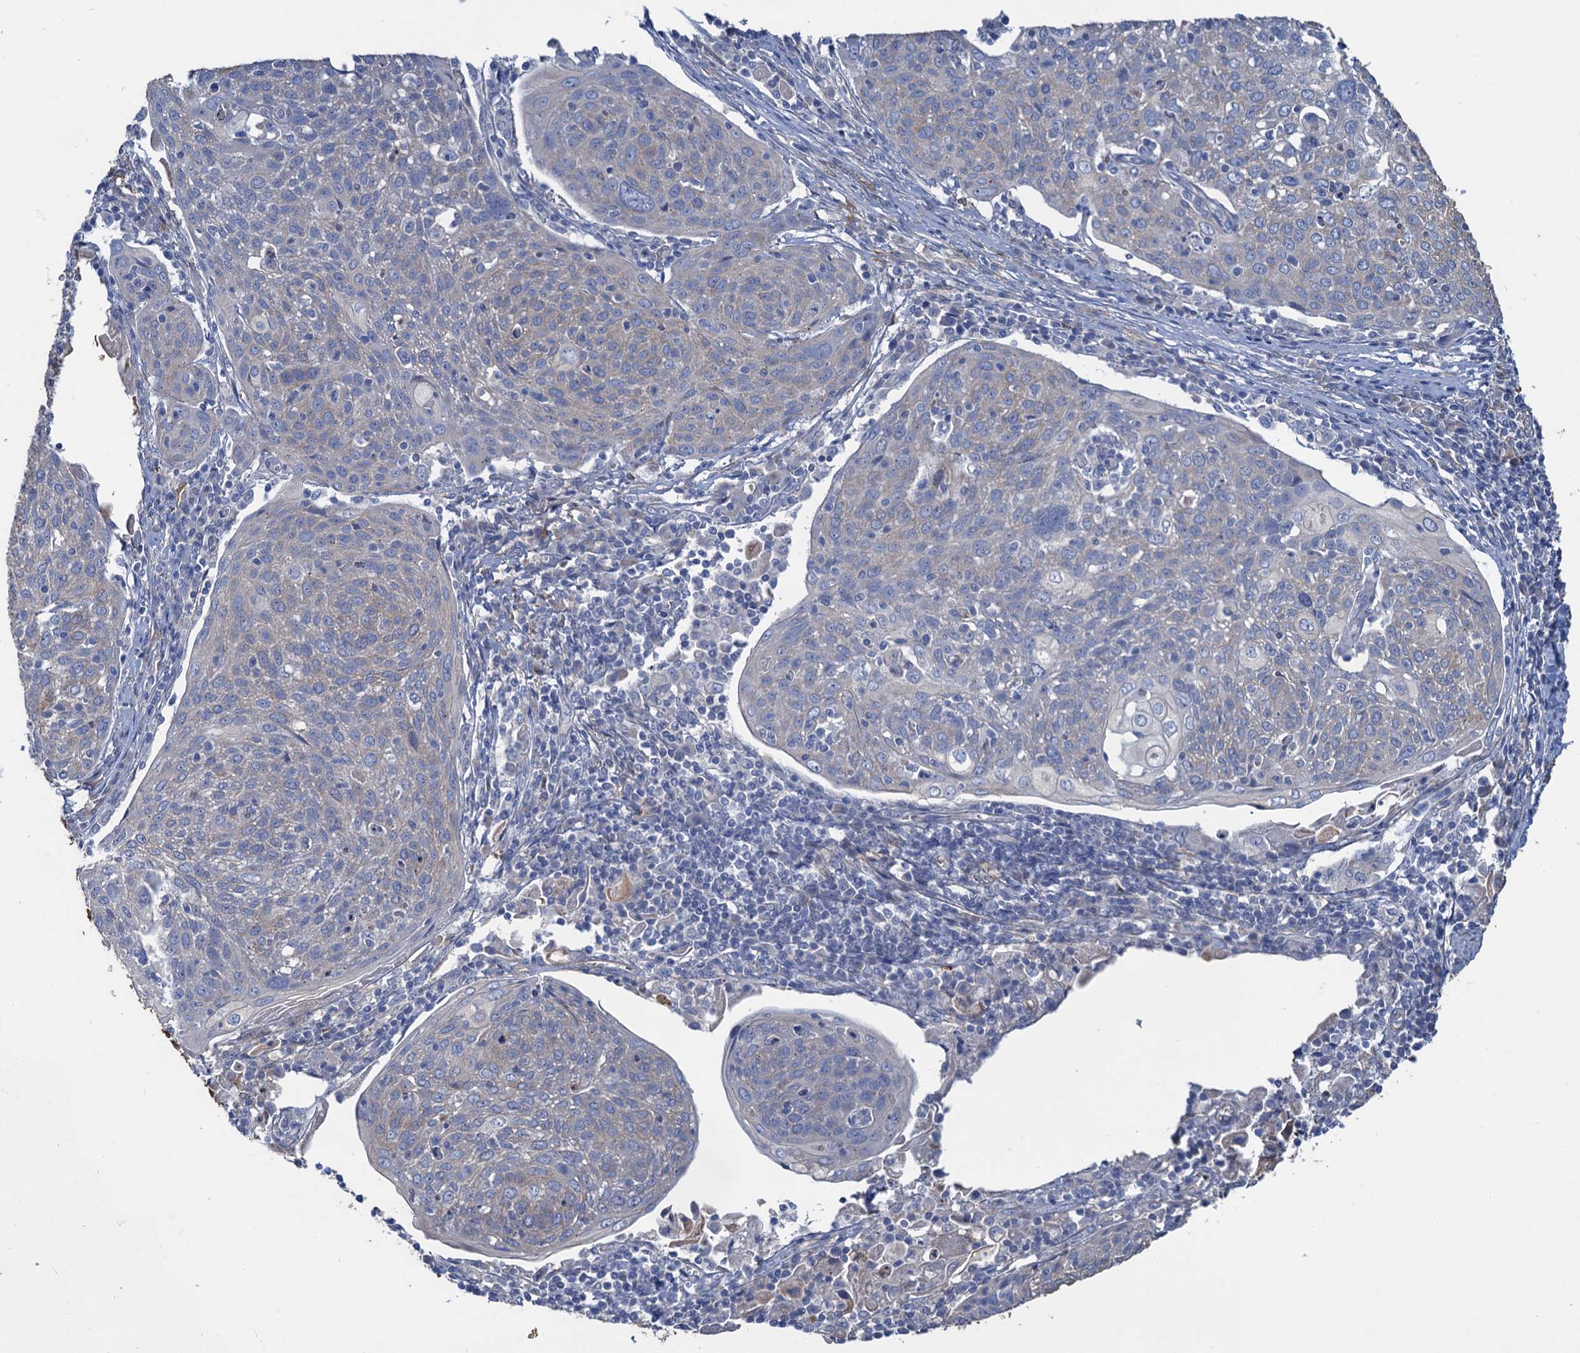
{"staining": {"intensity": "negative", "quantity": "none", "location": "none"}, "tissue": "cervical cancer", "cell_type": "Tumor cells", "image_type": "cancer", "snomed": [{"axis": "morphology", "description": "Squamous cell carcinoma, NOS"}, {"axis": "topography", "description": "Cervix"}], "caption": "High power microscopy micrograph of an IHC histopathology image of squamous cell carcinoma (cervical), revealing no significant expression in tumor cells.", "gene": "SMCO3", "patient": {"sex": "female", "age": 67}}